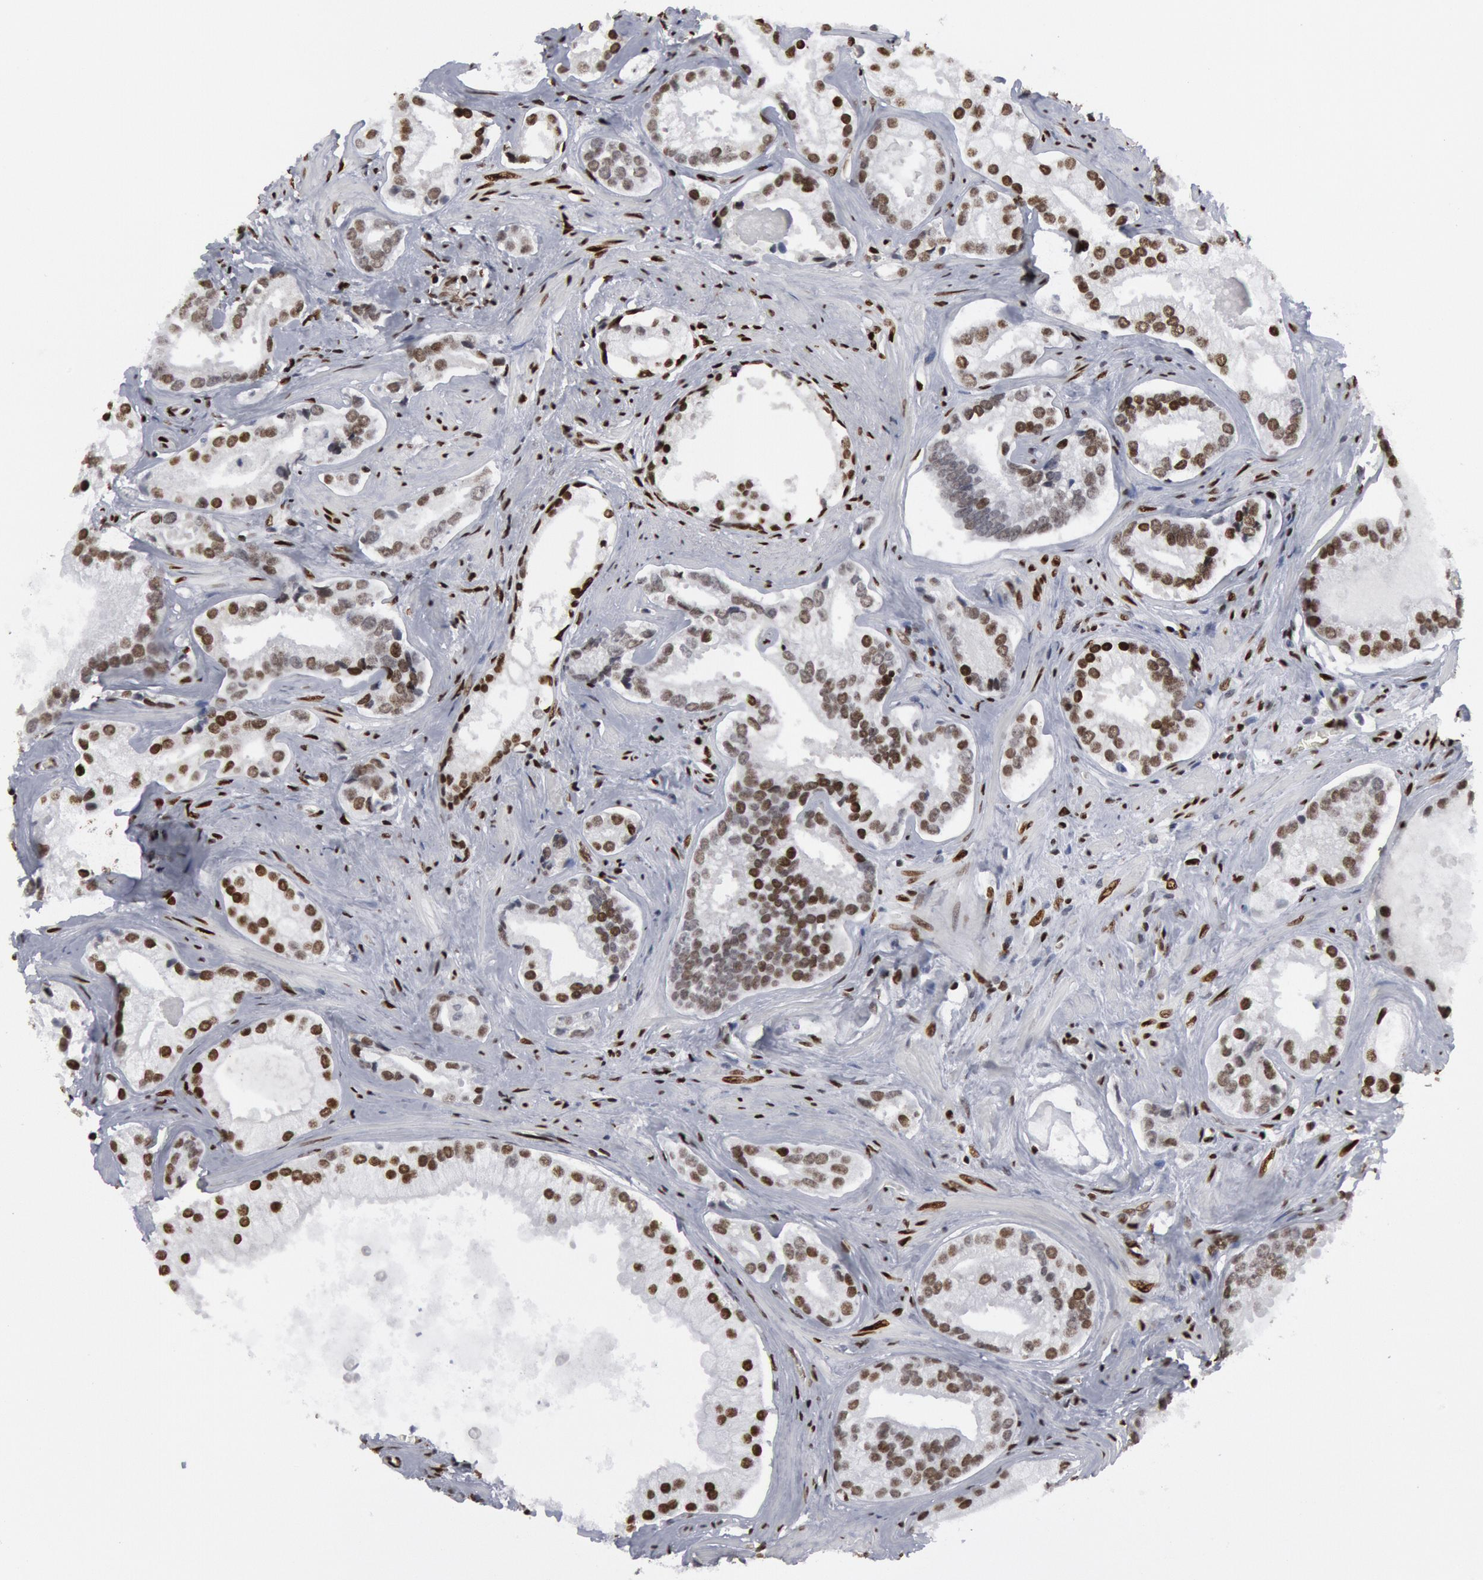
{"staining": {"intensity": "moderate", "quantity": ">75%", "location": "nuclear"}, "tissue": "prostate cancer", "cell_type": "Tumor cells", "image_type": "cancer", "snomed": [{"axis": "morphology", "description": "Adenocarcinoma, Medium grade"}, {"axis": "topography", "description": "Prostate"}], "caption": "A brown stain highlights moderate nuclear positivity of a protein in prostate cancer (medium-grade adenocarcinoma) tumor cells.", "gene": "MECP2", "patient": {"sex": "male", "age": 70}}